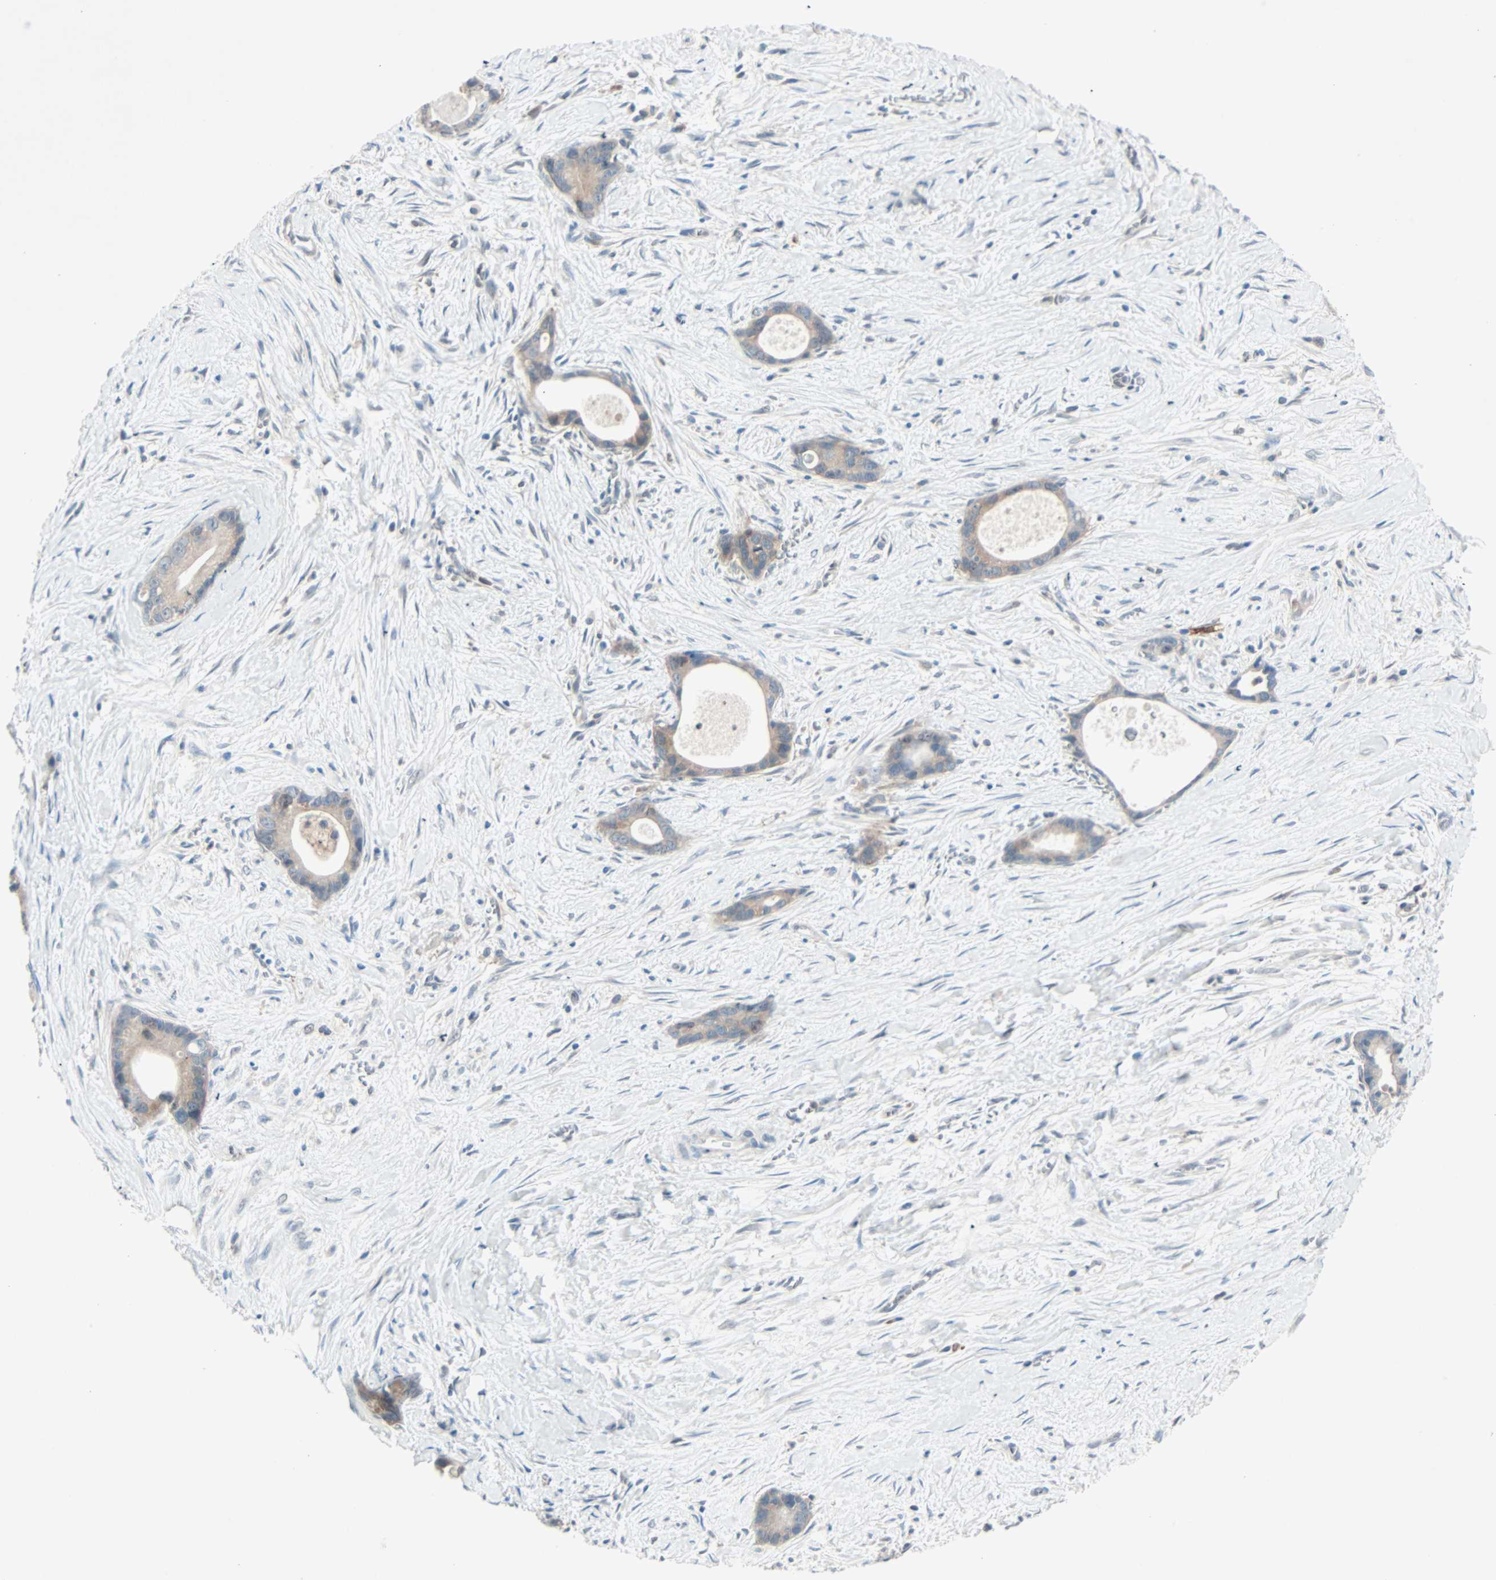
{"staining": {"intensity": "weak", "quantity": "25%-75%", "location": "cytoplasmic/membranous"}, "tissue": "liver cancer", "cell_type": "Tumor cells", "image_type": "cancer", "snomed": [{"axis": "morphology", "description": "Cholangiocarcinoma"}, {"axis": "topography", "description": "Liver"}], "caption": "Human liver cholangiocarcinoma stained with a protein marker shows weak staining in tumor cells.", "gene": "SMIM8", "patient": {"sex": "female", "age": 61}}